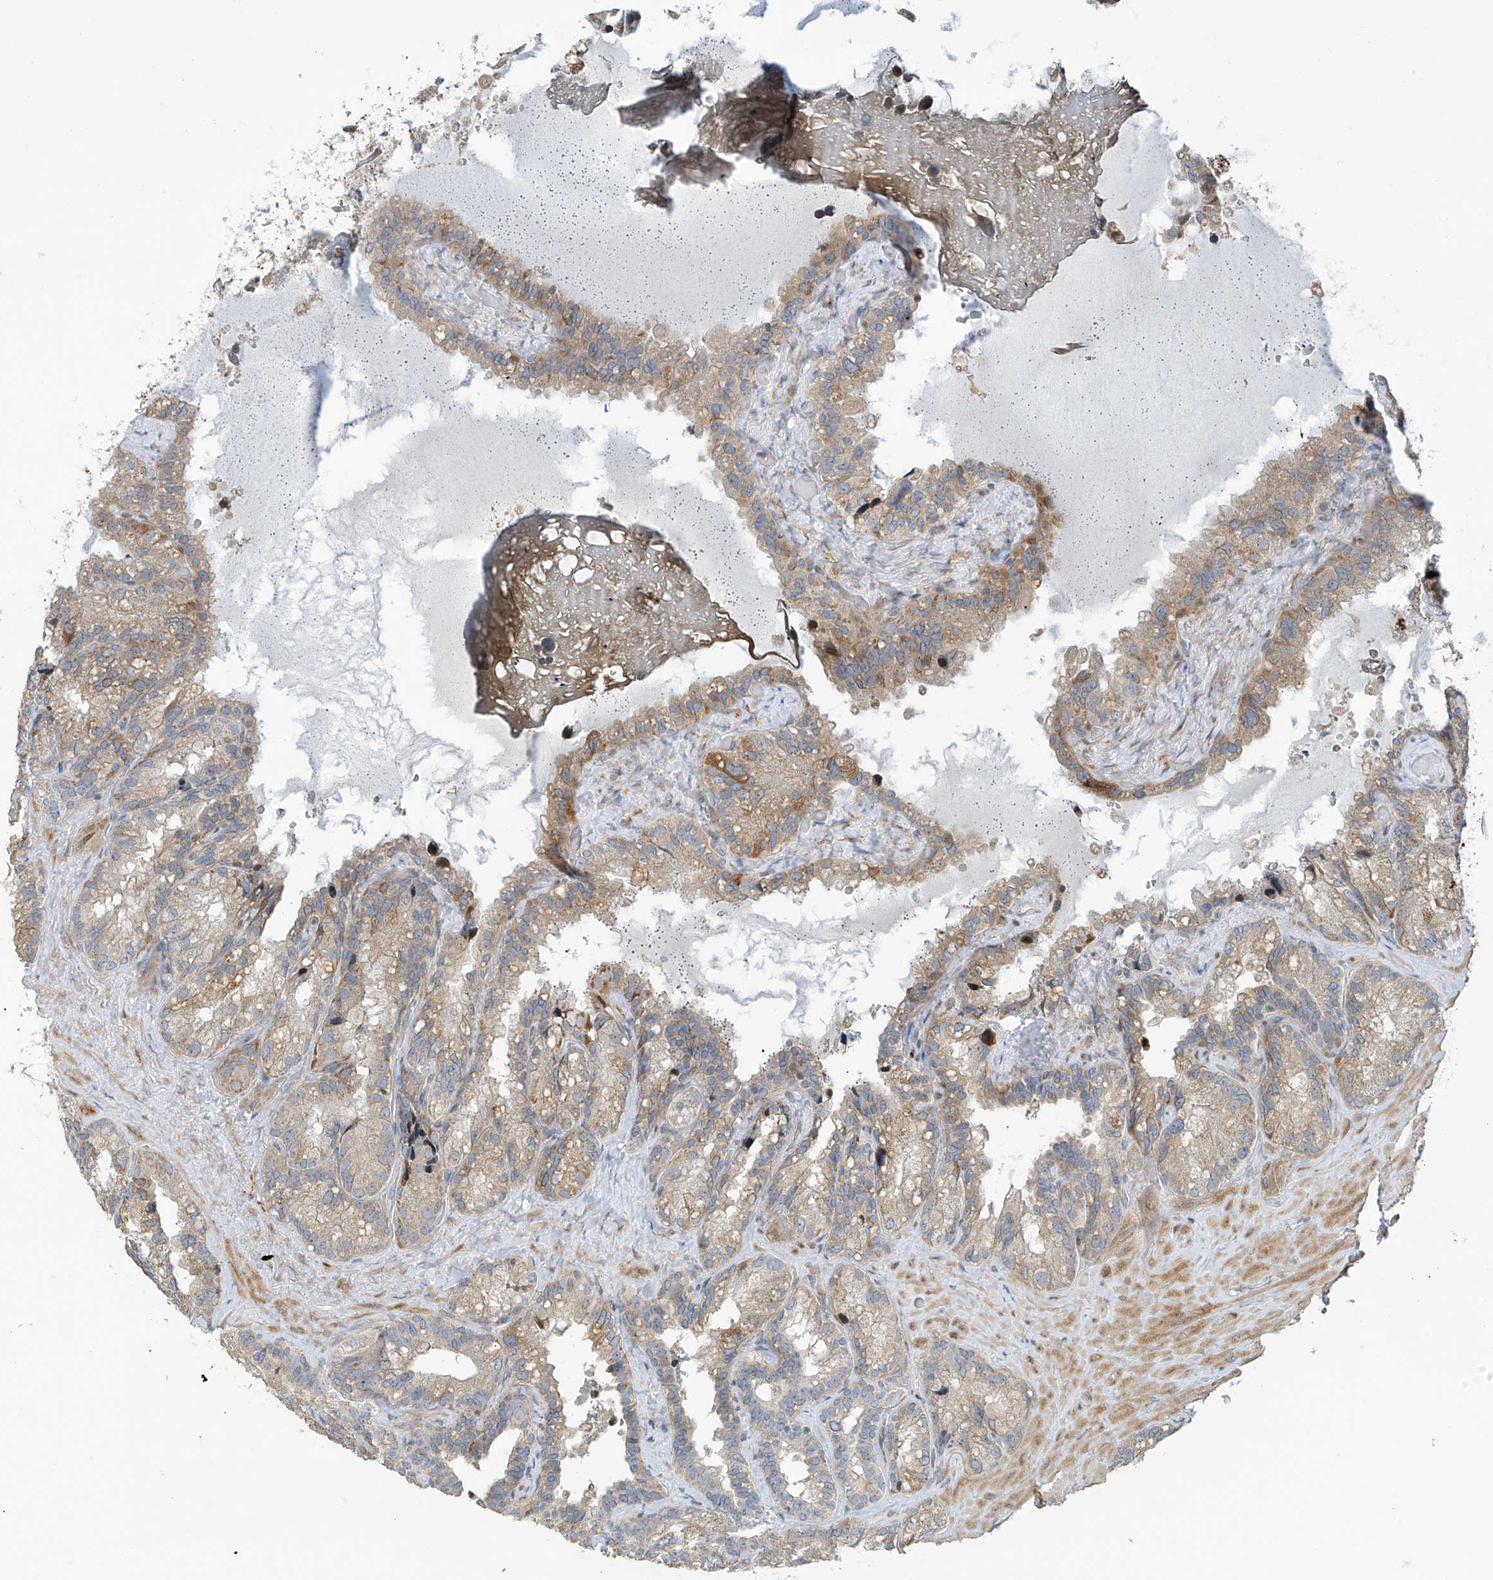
{"staining": {"intensity": "weak", "quantity": "25%-75%", "location": "cytoplasmic/membranous"}, "tissue": "seminal vesicle", "cell_type": "Glandular cells", "image_type": "normal", "snomed": [{"axis": "morphology", "description": "Normal tissue, NOS"}, {"axis": "topography", "description": "Prostate"}, {"axis": "topography", "description": "Seminal veicle"}], "caption": "Normal seminal vesicle was stained to show a protein in brown. There is low levels of weak cytoplasmic/membranous expression in approximately 25%-75% of glandular cells. (DAB IHC with brightfield microscopy, high magnification).", "gene": "ZNF641", "patient": {"sex": "male", "age": 68}}